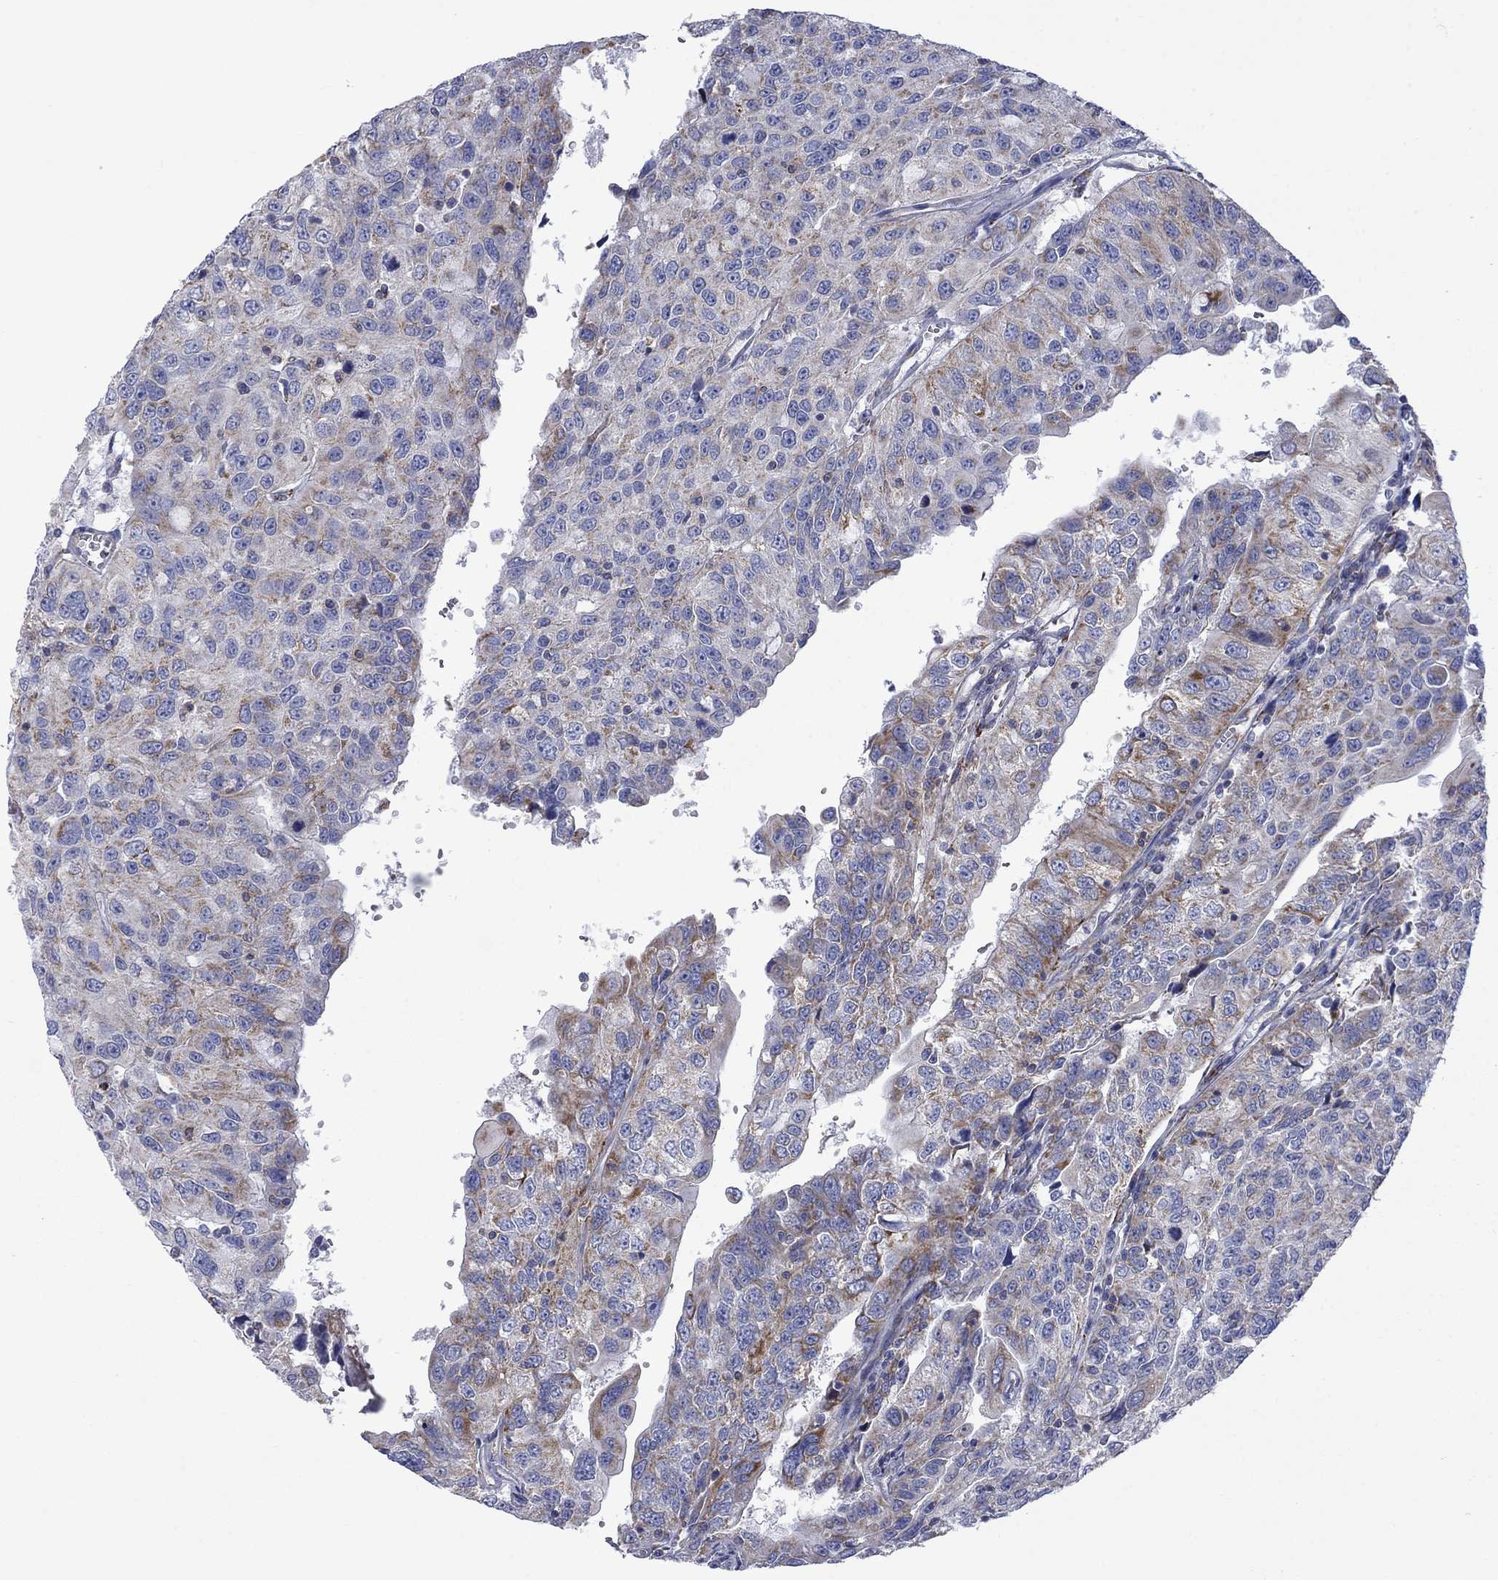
{"staining": {"intensity": "strong", "quantity": "<25%", "location": "cytoplasmic/membranous"}, "tissue": "urothelial cancer", "cell_type": "Tumor cells", "image_type": "cancer", "snomed": [{"axis": "morphology", "description": "Urothelial carcinoma, NOS"}, {"axis": "morphology", "description": "Urothelial carcinoma, High grade"}, {"axis": "topography", "description": "Urinary bladder"}], "caption": "Strong cytoplasmic/membranous expression is identified in approximately <25% of tumor cells in urothelial carcinoma (high-grade).", "gene": "CISD1", "patient": {"sex": "female", "age": 73}}